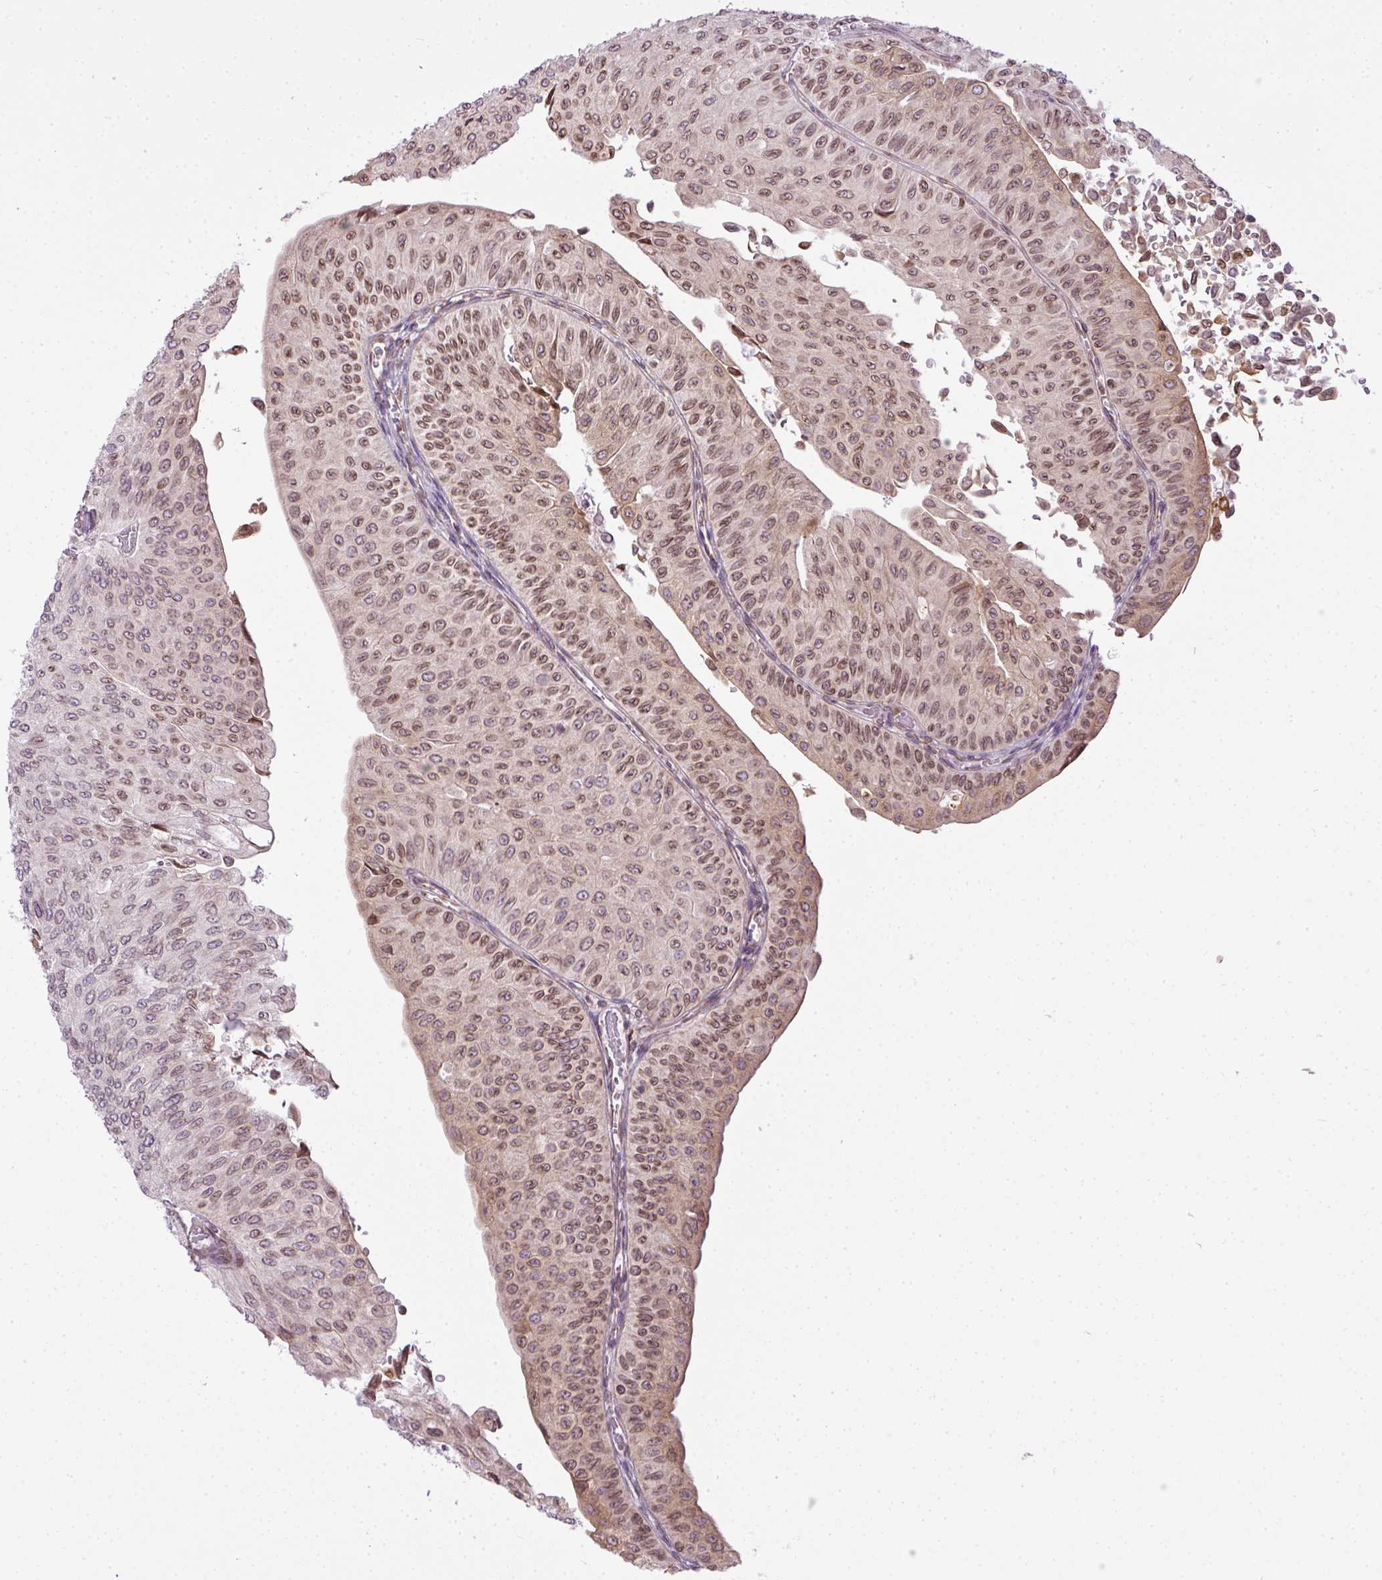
{"staining": {"intensity": "moderate", "quantity": "25%-75%", "location": "nuclear"}, "tissue": "urothelial cancer", "cell_type": "Tumor cells", "image_type": "cancer", "snomed": [{"axis": "morphology", "description": "Urothelial carcinoma, NOS"}, {"axis": "topography", "description": "Urinary bladder"}], "caption": "Transitional cell carcinoma tissue reveals moderate nuclear positivity in about 25%-75% of tumor cells, visualized by immunohistochemistry.", "gene": "COX18", "patient": {"sex": "male", "age": 59}}